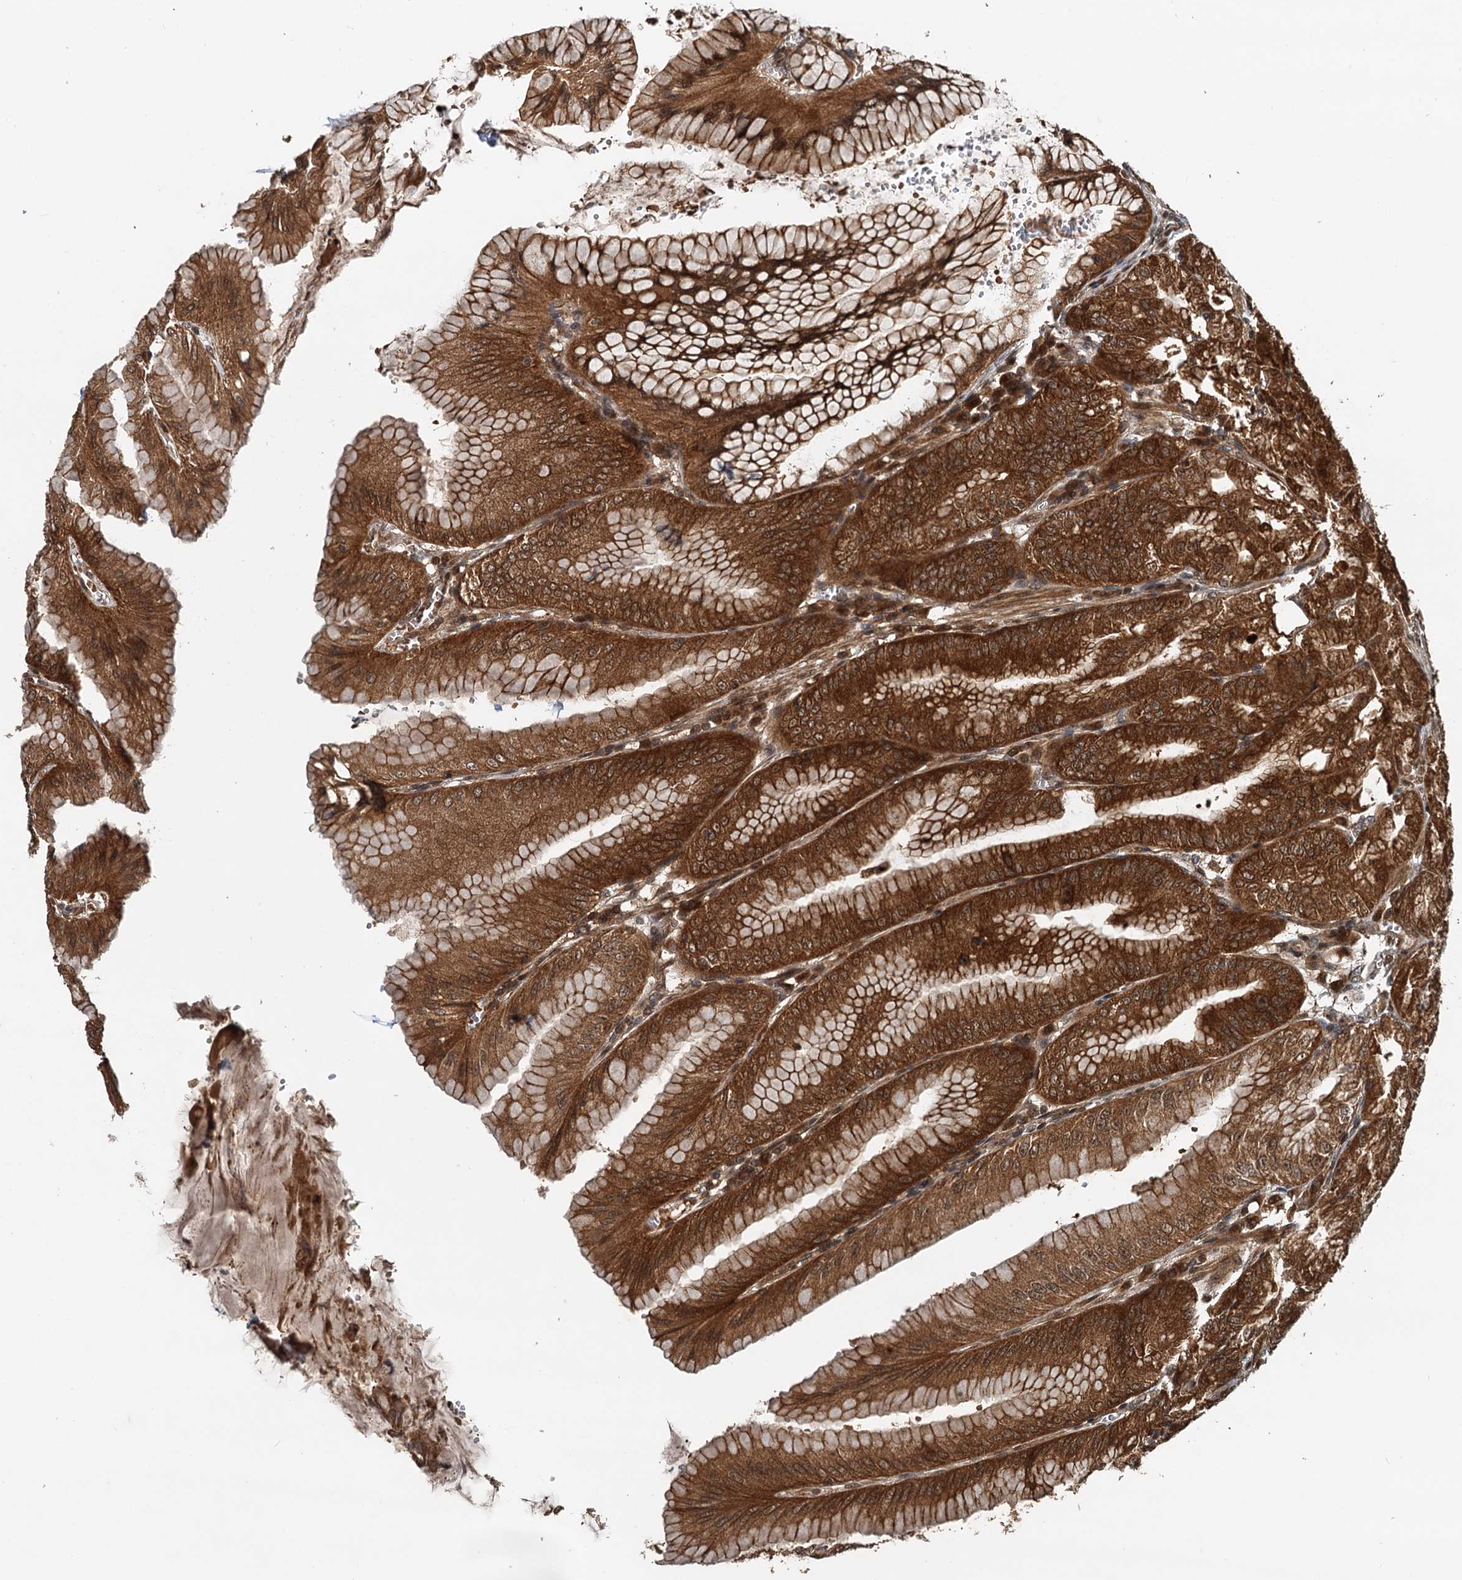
{"staining": {"intensity": "strong", "quantity": ">75%", "location": "cytoplasmic/membranous,nuclear"}, "tissue": "stomach", "cell_type": "Glandular cells", "image_type": "normal", "snomed": [{"axis": "morphology", "description": "Normal tissue, NOS"}, {"axis": "topography", "description": "Stomach, lower"}], "caption": "IHC of normal human stomach demonstrates high levels of strong cytoplasmic/membranous,nuclear expression in about >75% of glandular cells. The staining was performed using DAB (3,3'-diaminobenzidine) to visualize the protein expression in brown, while the nuclei were stained in blue with hematoxylin (Magnification: 20x).", "gene": "STUB1", "patient": {"sex": "male", "age": 71}}